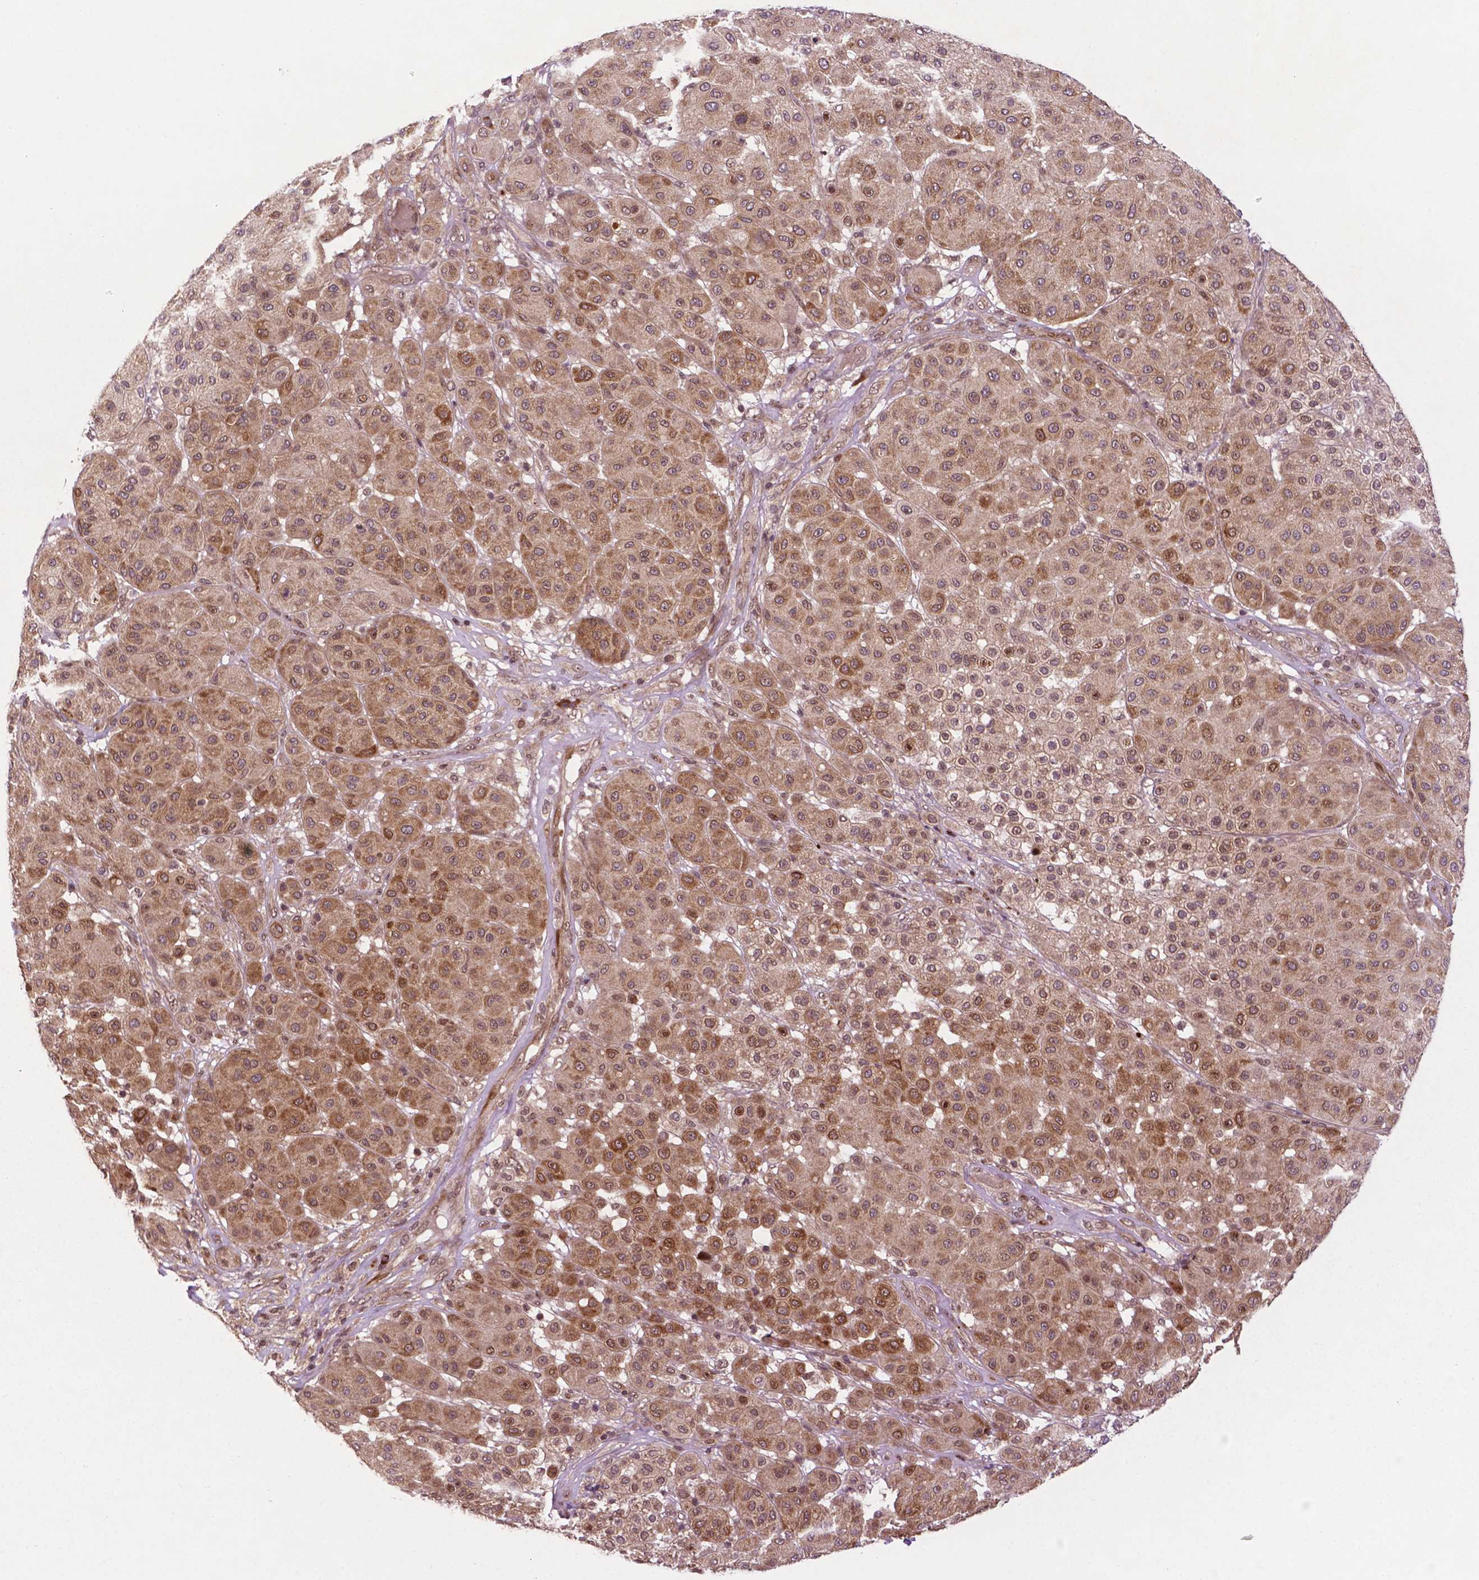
{"staining": {"intensity": "moderate", "quantity": ">75%", "location": "cytoplasmic/membranous,nuclear"}, "tissue": "melanoma", "cell_type": "Tumor cells", "image_type": "cancer", "snomed": [{"axis": "morphology", "description": "Malignant melanoma, Metastatic site"}, {"axis": "topography", "description": "Smooth muscle"}], "caption": "Malignant melanoma (metastatic site) stained with a brown dye displays moderate cytoplasmic/membranous and nuclear positive positivity in approximately >75% of tumor cells.", "gene": "TMX2", "patient": {"sex": "male", "age": 41}}